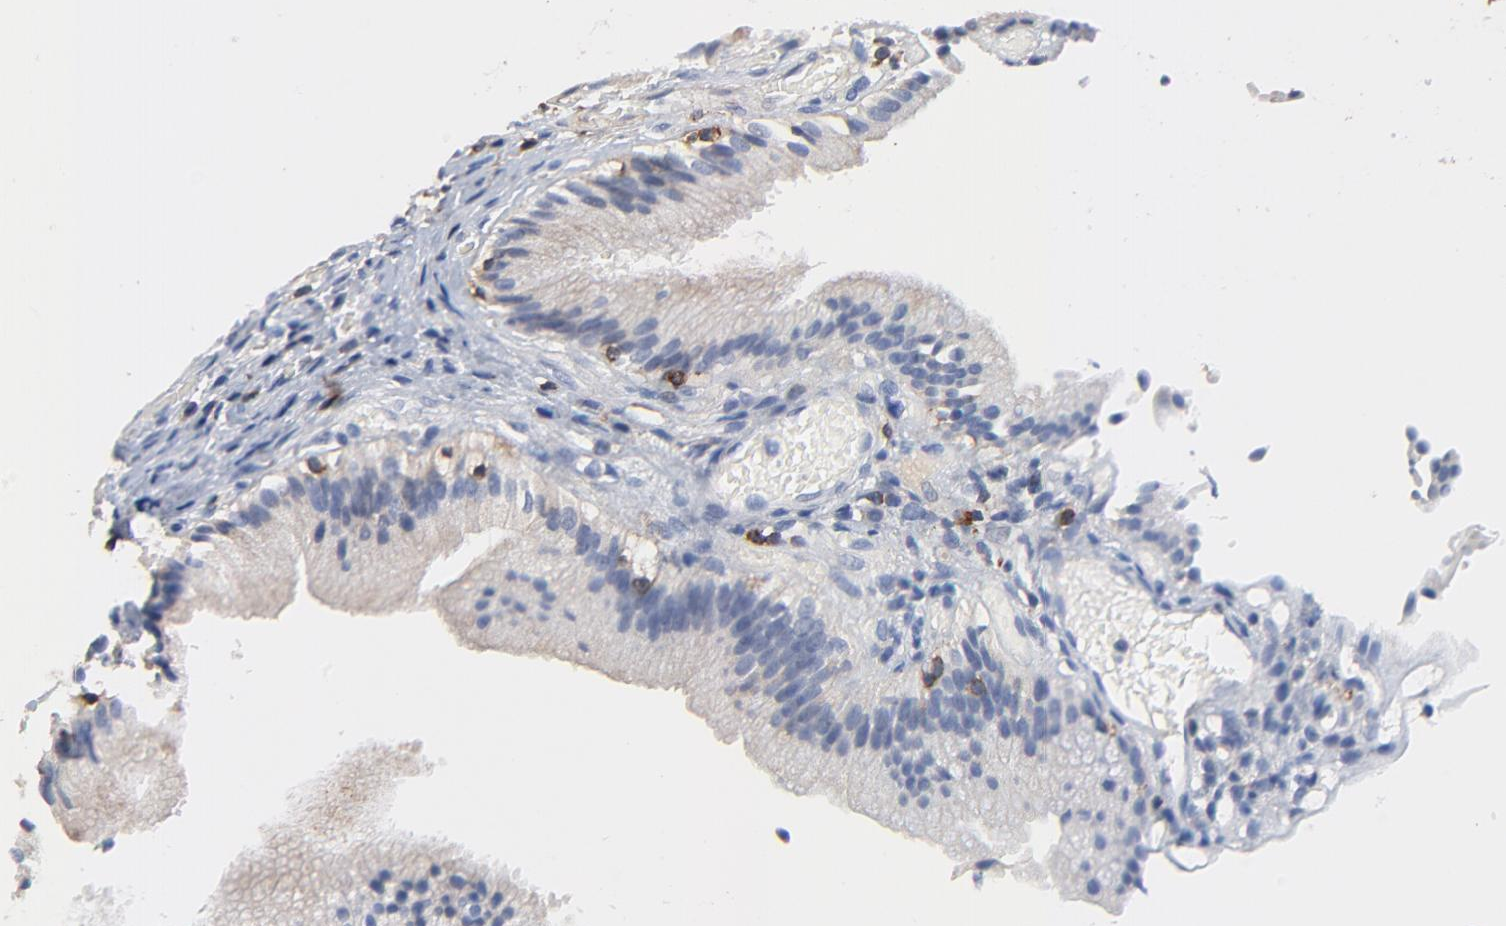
{"staining": {"intensity": "weak", "quantity": "25%-75%", "location": "cytoplasmic/membranous"}, "tissue": "gallbladder", "cell_type": "Glandular cells", "image_type": "normal", "snomed": [{"axis": "morphology", "description": "Normal tissue, NOS"}, {"axis": "topography", "description": "Gallbladder"}], "caption": "High-magnification brightfield microscopy of normal gallbladder stained with DAB (3,3'-diaminobenzidine) (brown) and counterstained with hematoxylin (blue). glandular cells exhibit weak cytoplasmic/membranous staining is identified in about25%-75% of cells. (brown staining indicates protein expression, while blue staining denotes nuclei).", "gene": "SKAP1", "patient": {"sex": "male", "age": 65}}